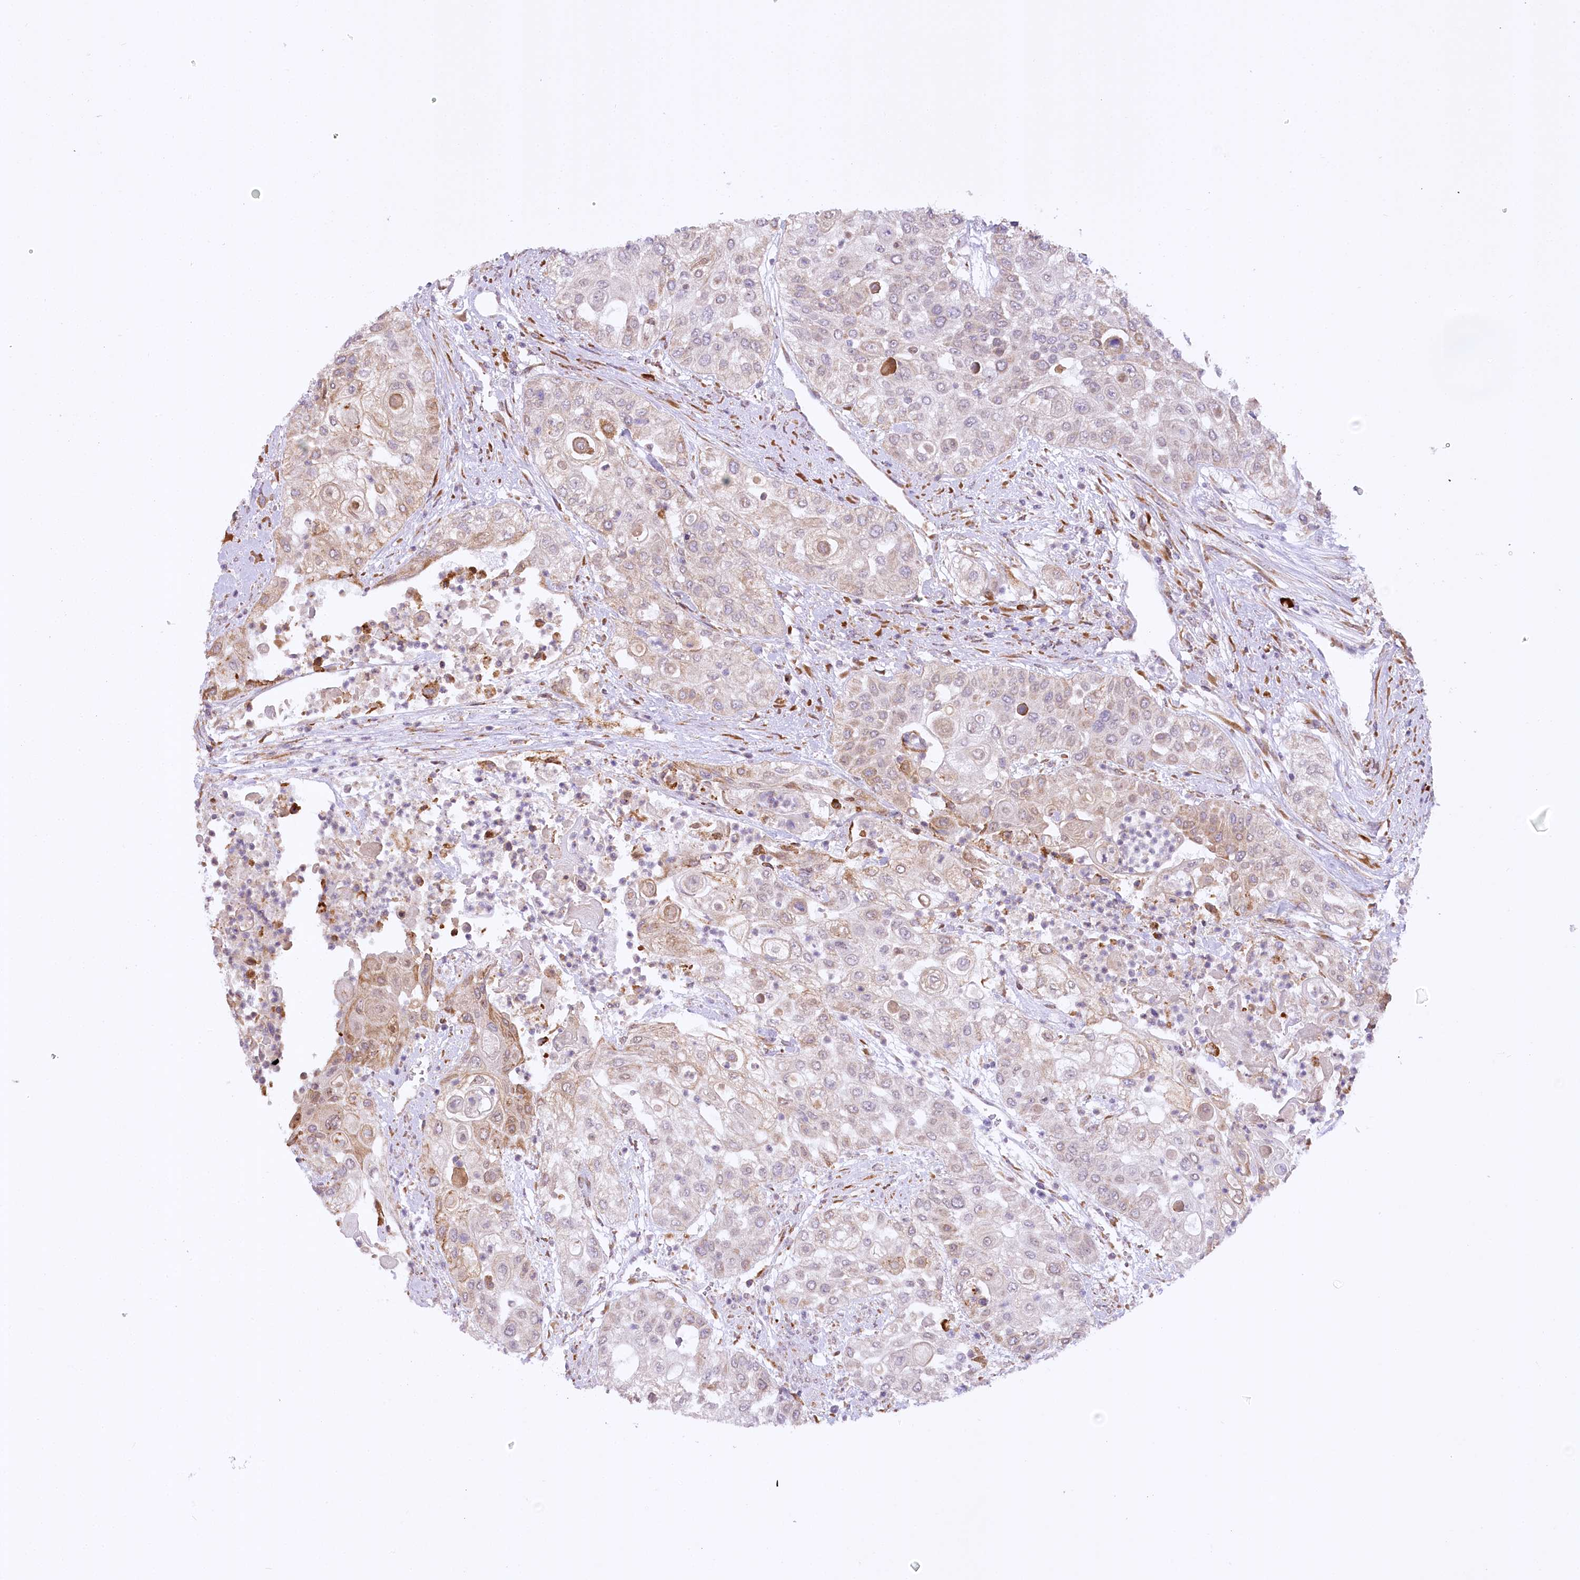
{"staining": {"intensity": "weak", "quantity": "<25%", "location": "cytoplasmic/membranous"}, "tissue": "urothelial cancer", "cell_type": "Tumor cells", "image_type": "cancer", "snomed": [{"axis": "morphology", "description": "Urothelial carcinoma, High grade"}, {"axis": "topography", "description": "Urinary bladder"}], "caption": "Protein analysis of urothelial cancer reveals no significant staining in tumor cells.", "gene": "NCKAP5", "patient": {"sex": "female", "age": 79}}